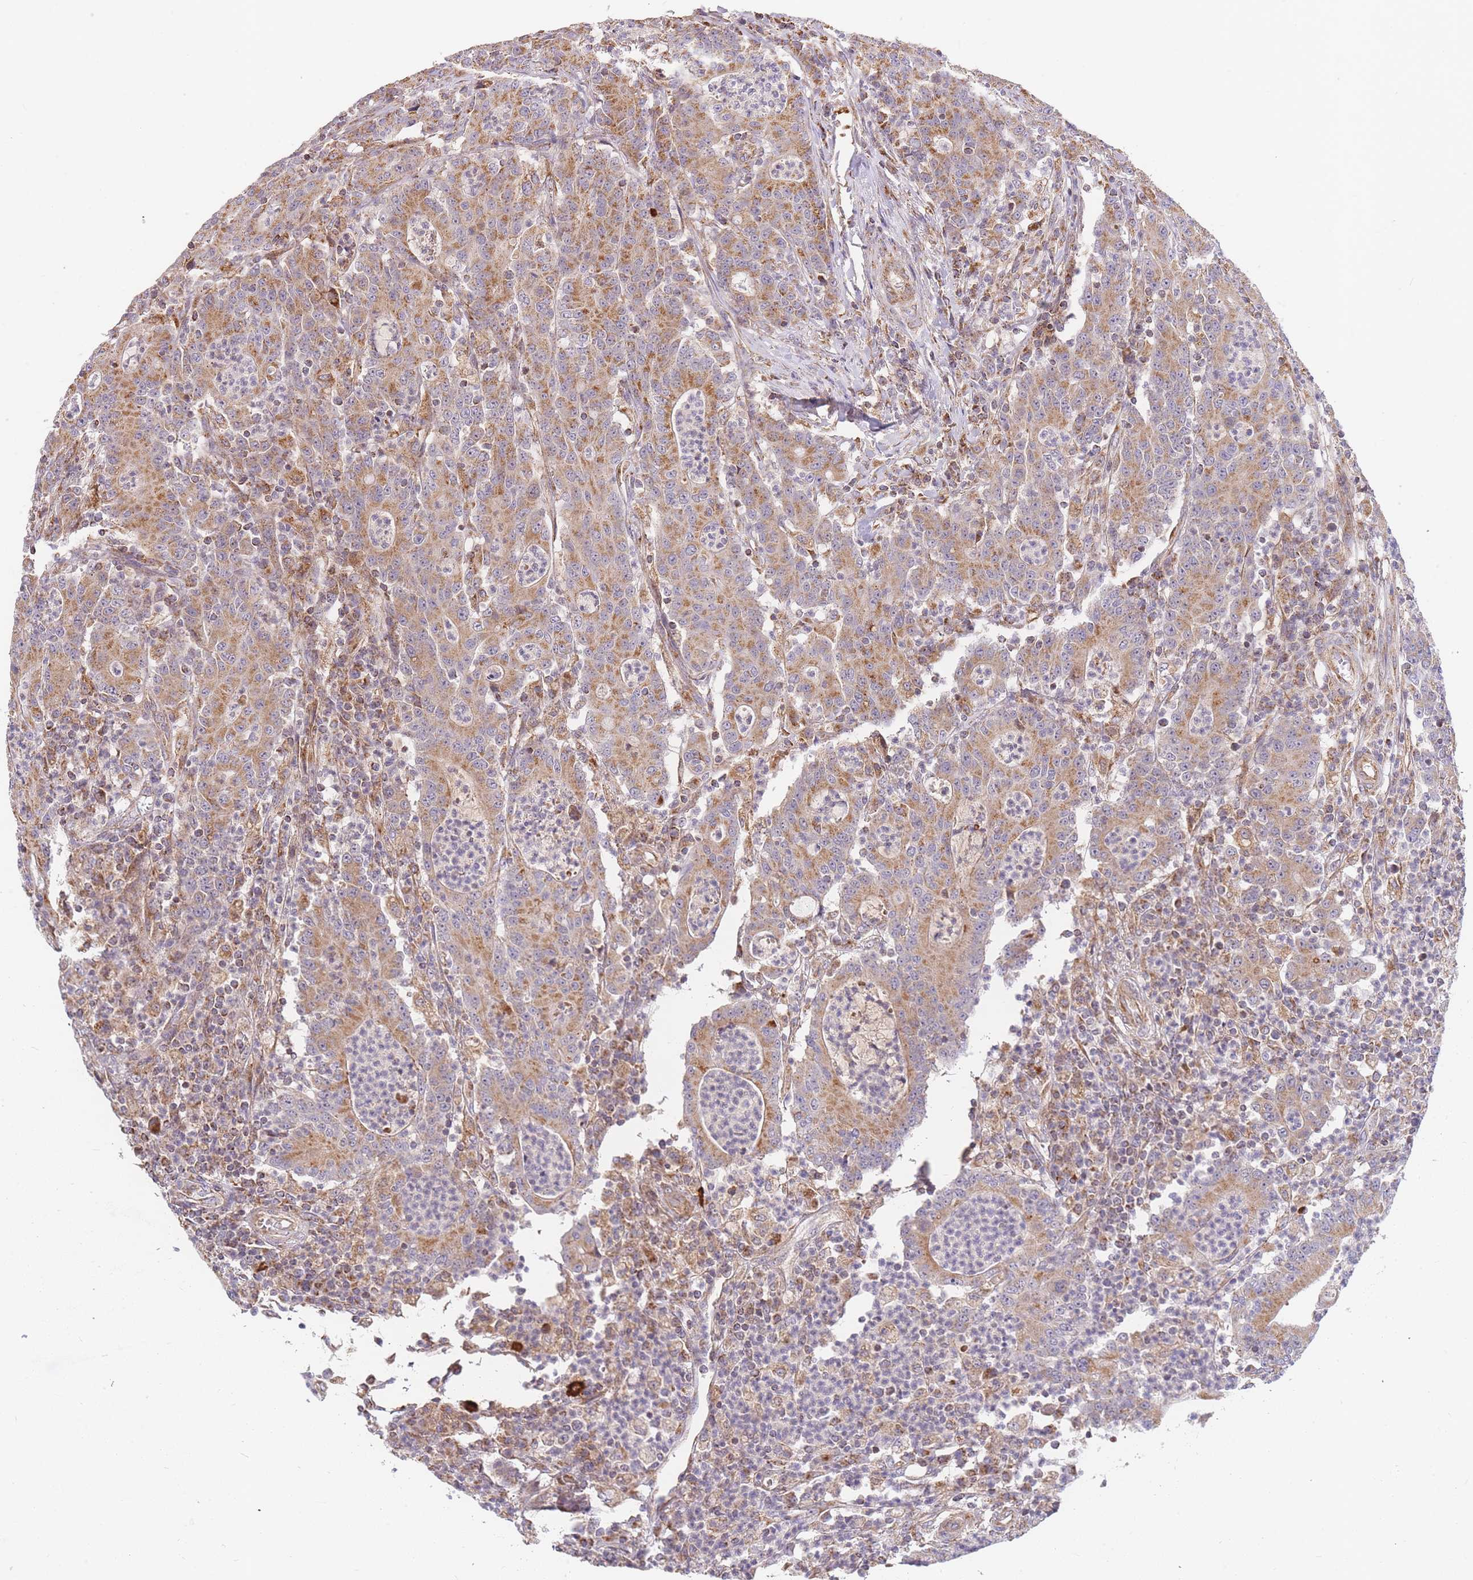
{"staining": {"intensity": "moderate", "quantity": ">75%", "location": "cytoplasmic/membranous"}, "tissue": "colorectal cancer", "cell_type": "Tumor cells", "image_type": "cancer", "snomed": [{"axis": "morphology", "description": "Adenocarcinoma, NOS"}, {"axis": "topography", "description": "Colon"}], "caption": "Adenocarcinoma (colorectal) tissue displays moderate cytoplasmic/membranous staining in about >75% of tumor cells", "gene": "ADCY9", "patient": {"sex": "male", "age": 83}}